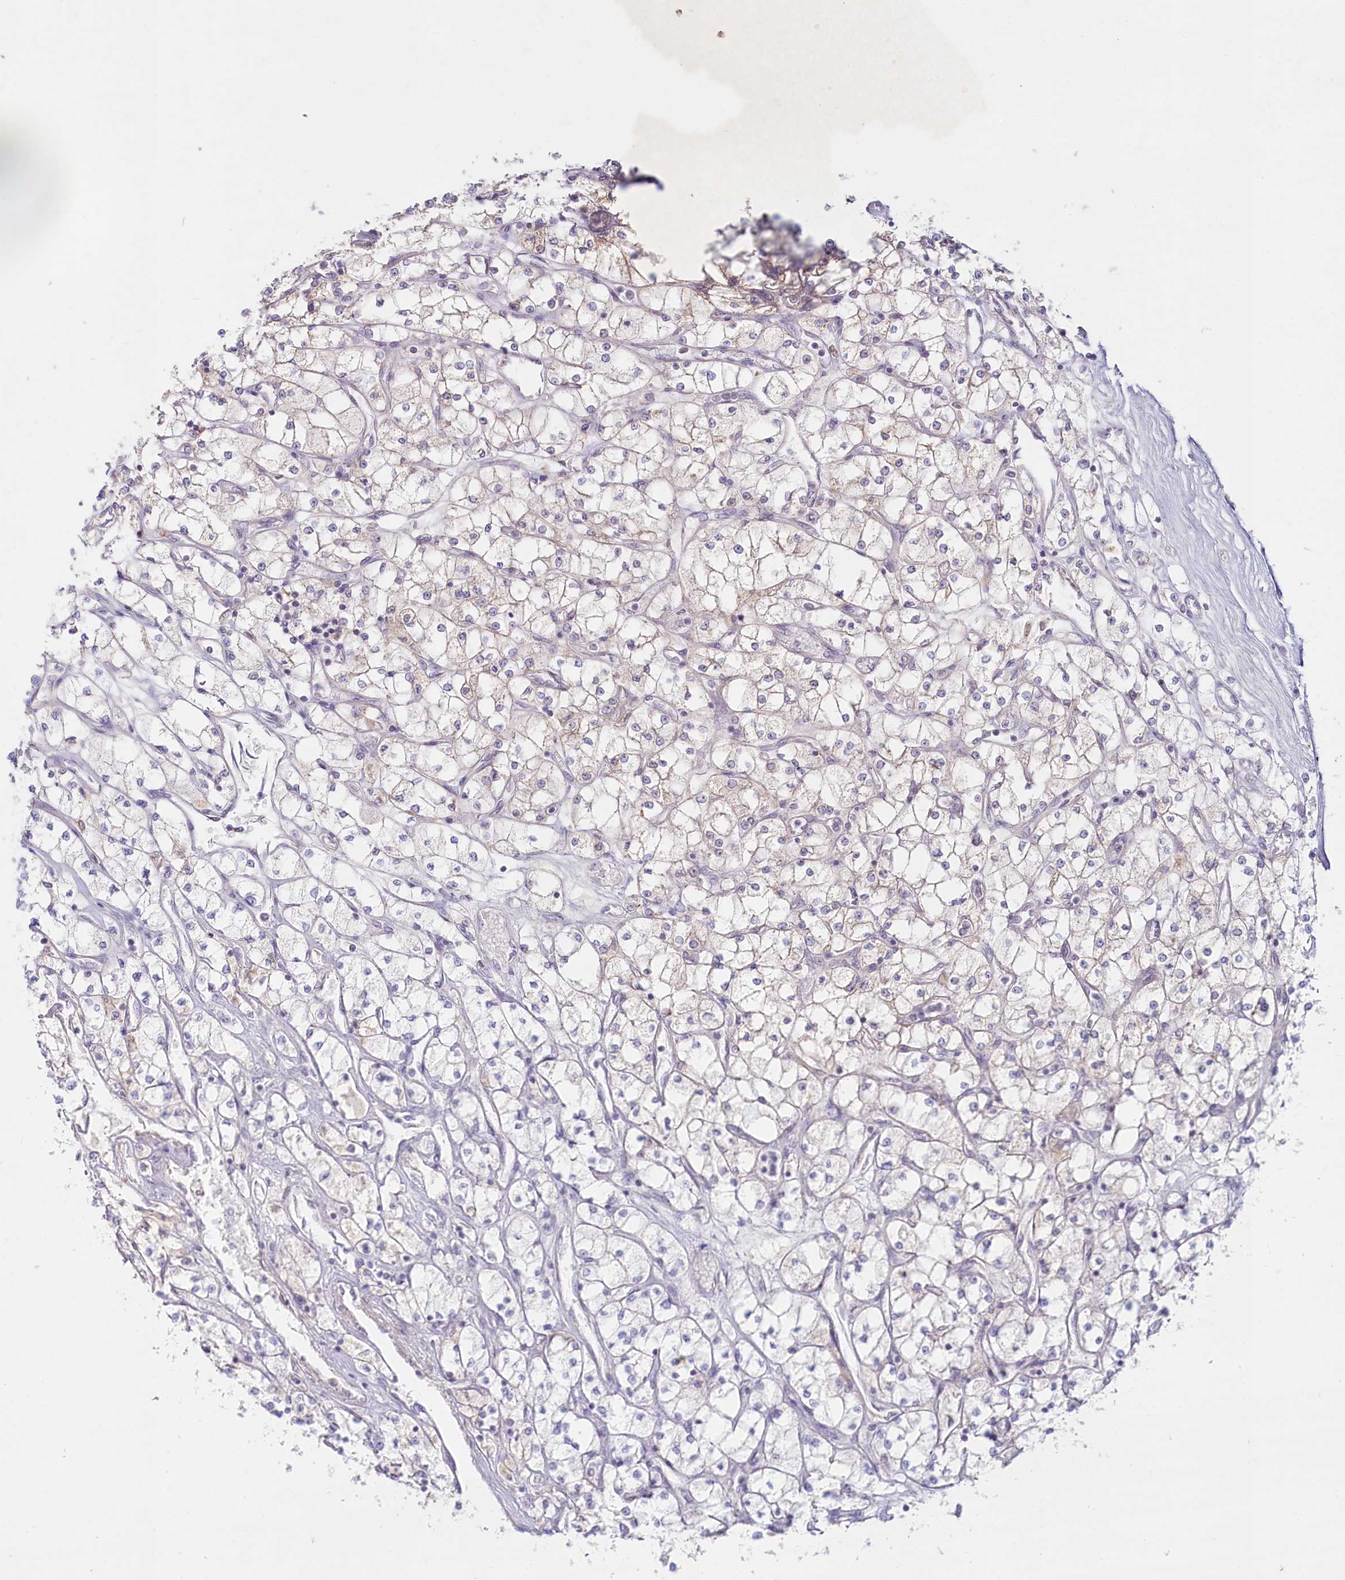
{"staining": {"intensity": "negative", "quantity": "none", "location": "none"}, "tissue": "renal cancer", "cell_type": "Tumor cells", "image_type": "cancer", "snomed": [{"axis": "morphology", "description": "Adenocarcinoma, NOS"}, {"axis": "topography", "description": "Kidney"}], "caption": "Immunohistochemical staining of renal cancer (adenocarcinoma) shows no significant expression in tumor cells.", "gene": "PSAPL1", "patient": {"sex": "male", "age": 80}}